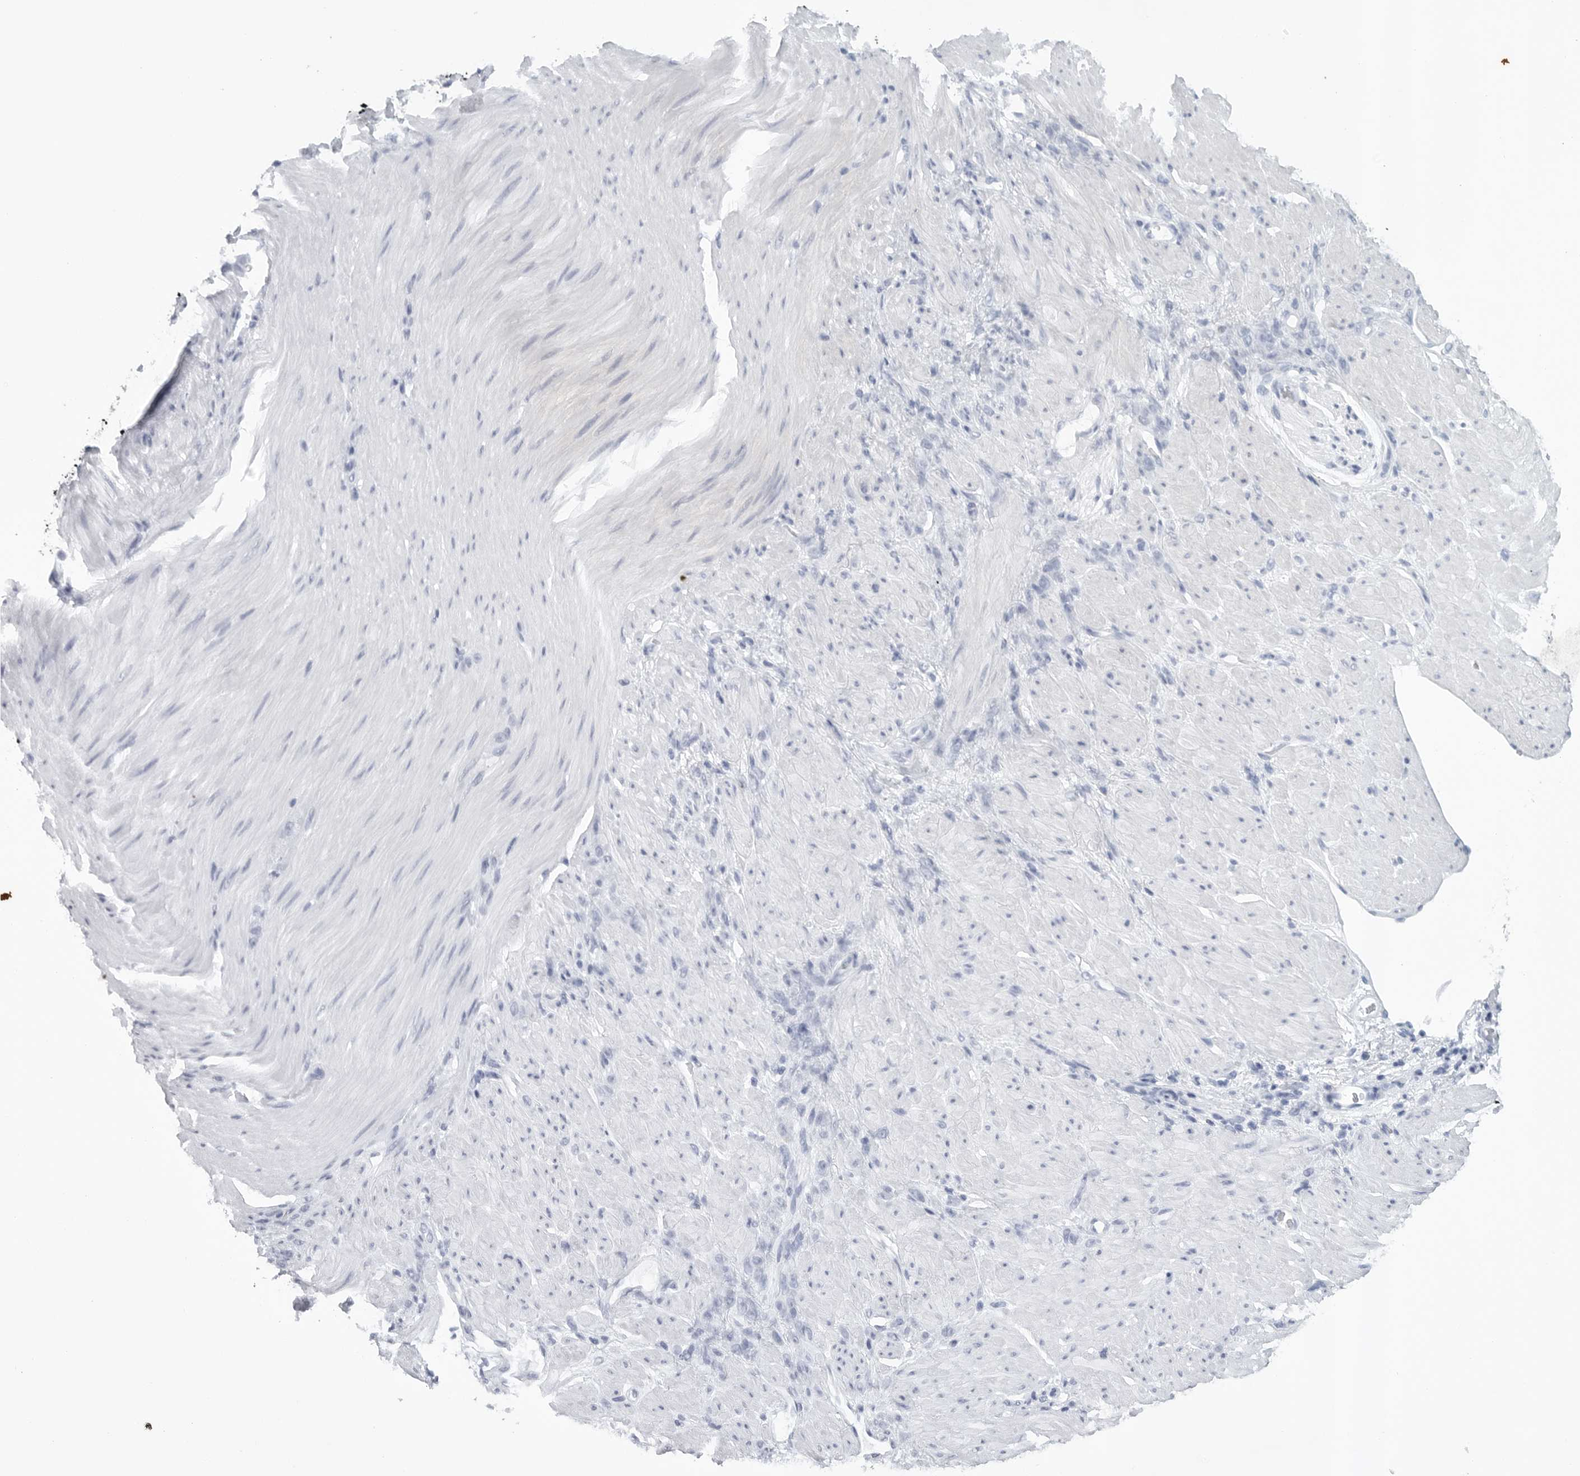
{"staining": {"intensity": "negative", "quantity": "none", "location": "none"}, "tissue": "stomach cancer", "cell_type": "Tumor cells", "image_type": "cancer", "snomed": [{"axis": "morphology", "description": "Normal tissue, NOS"}, {"axis": "morphology", "description": "Adenocarcinoma, NOS"}, {"axis": "topography", "description": "Stomach"}], "caption": "Protein analysis of stomach adenocarcinoma demonstrates no significant positivity in tumor cells.", "gene": "TNR", "patient": {"sex": "male", "age": 82}}